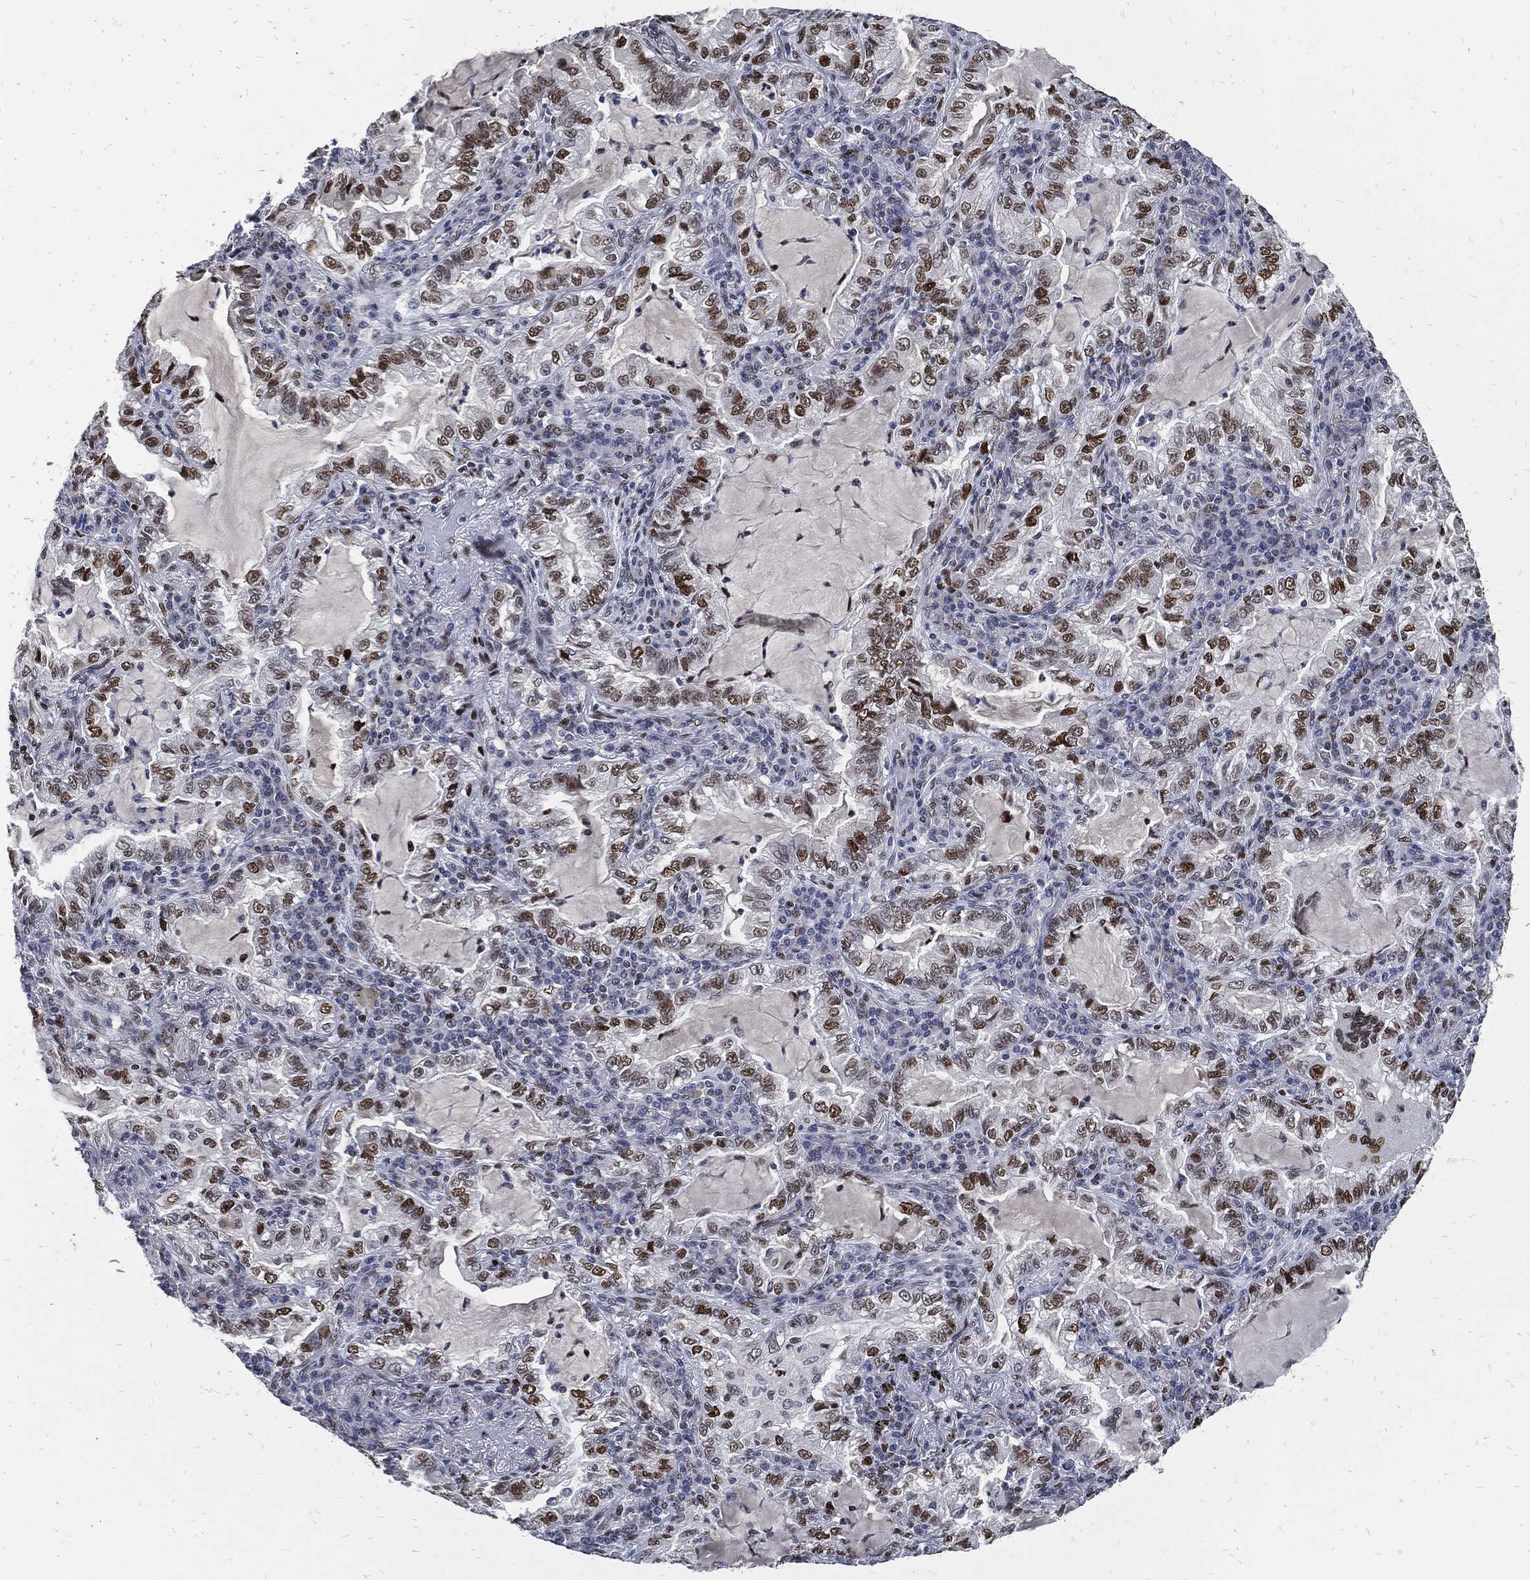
{"staining": {"intensity": "strong", "quantity": "25%-75%", "location": "nuclear"}, "tissue": "lung cancer", "cell_type": "Tumor cells", "image_type": "cancer", "snomed": [{"axis": "morphology", "description": "Adenocarcinoma, NOS"}, {"axis": "topography", "description": "Lung"}], "caption": "Immunohistochemistry (DAB) staining of human lung adenocarcinoma displays strong nuclear protein expression in about 25%-75% of tumor cells.", "gene": "JUN", "patient": {"sex": "female", "age": 73}}